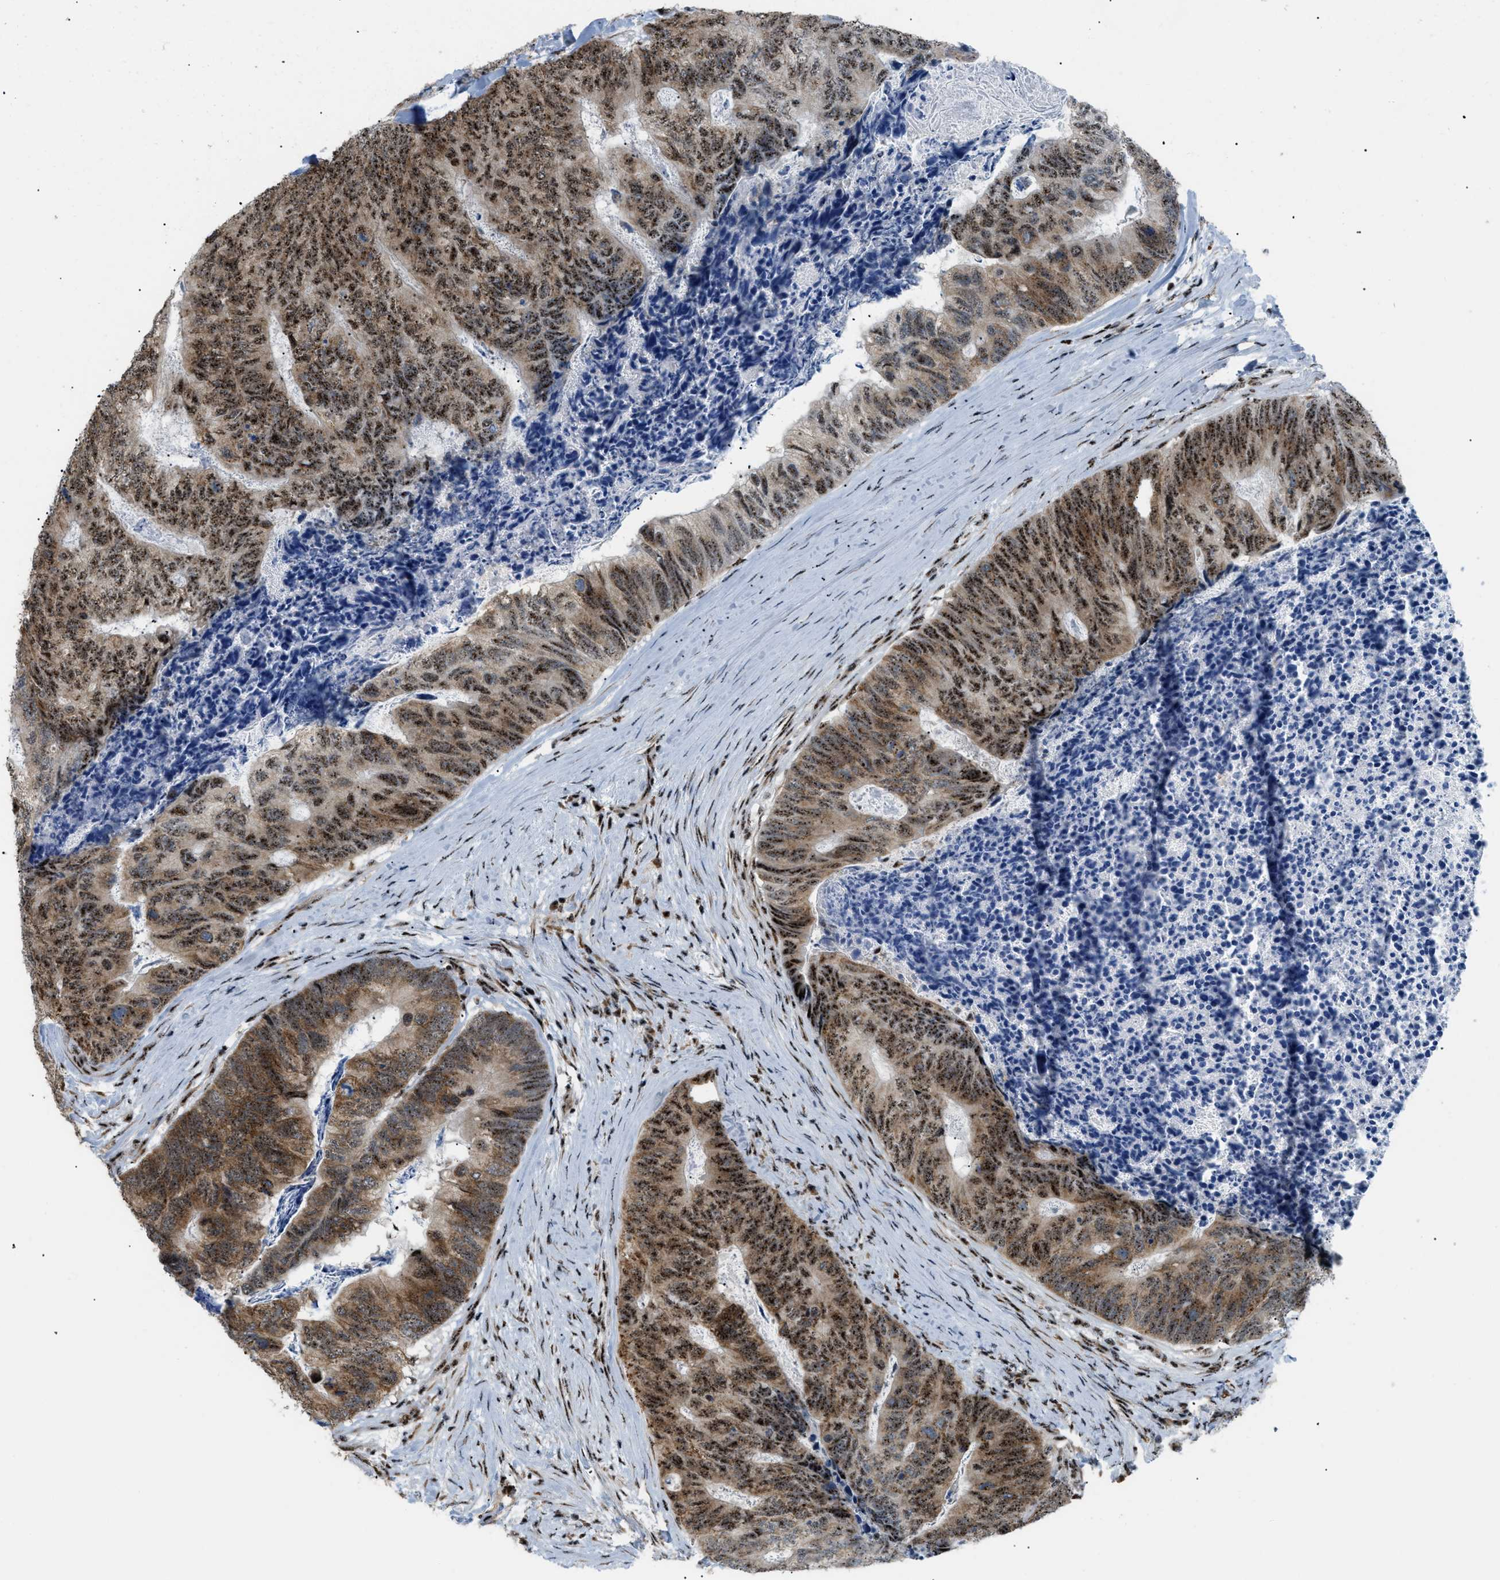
{"staining": {"intensity": "strong", "quantity": ">75%", "location": "cytoplasmic/membranous,nuclear"}, "tissue": "colorectal cancer", "cell_type": "Tumor cells", "image_type": "cancer", "snomed": [{"axis": "morphology", "description": "Adenocarcinoma, NOS"}, {"axis": "topography", "description": "Colon"}], "caption": "Human colorectal adenocarcinoma stained with a protein marker demonstrates strong staining in tumor cells.", "gene": "CDR2", "patient": {"sex": "female", "age": 67}}